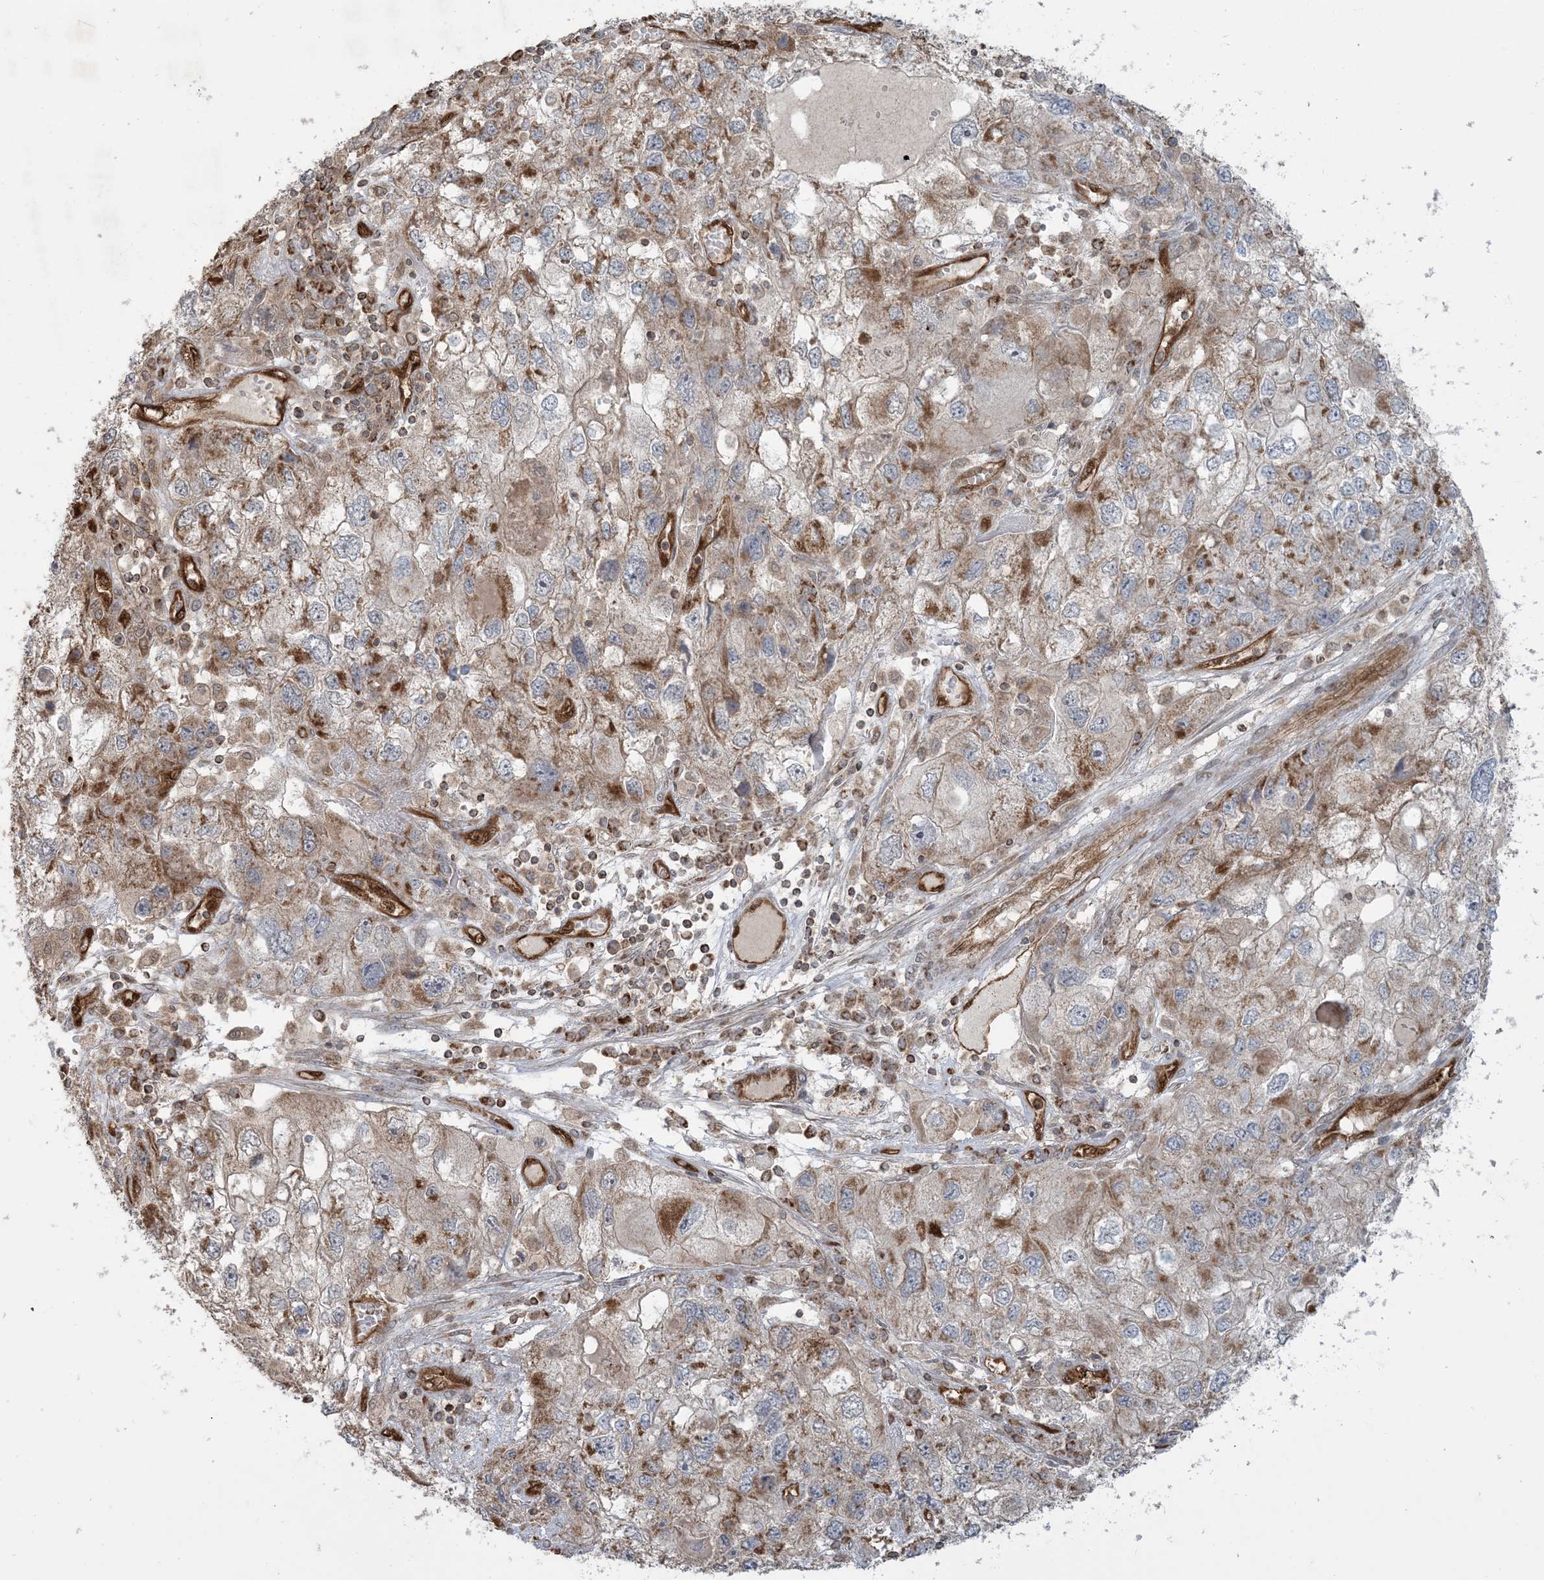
{"staining": {"intensity": "moderate", "quantity": "25%-75%", "location": "cytoplasmic/membranous"}, "tissue": "endometrial cancer", "cell_type": "Tumor cells", "image_type": "cancer", "snomed": [{"axis": "morphology", "description": "Adenocarcinoma, NOS"}, {"axis": "topography", "description": "Endometrium"}], "caption": "IHC histopathology image of adenocarcinoma (endometrial) stained for a protein (brown), which shows medium levels of moderate cytoplasmic/membranous staining in about 25%-75% of tumor cells.", "gene": "PPM1F", "patient": {"sex": "female", "age": 49}}